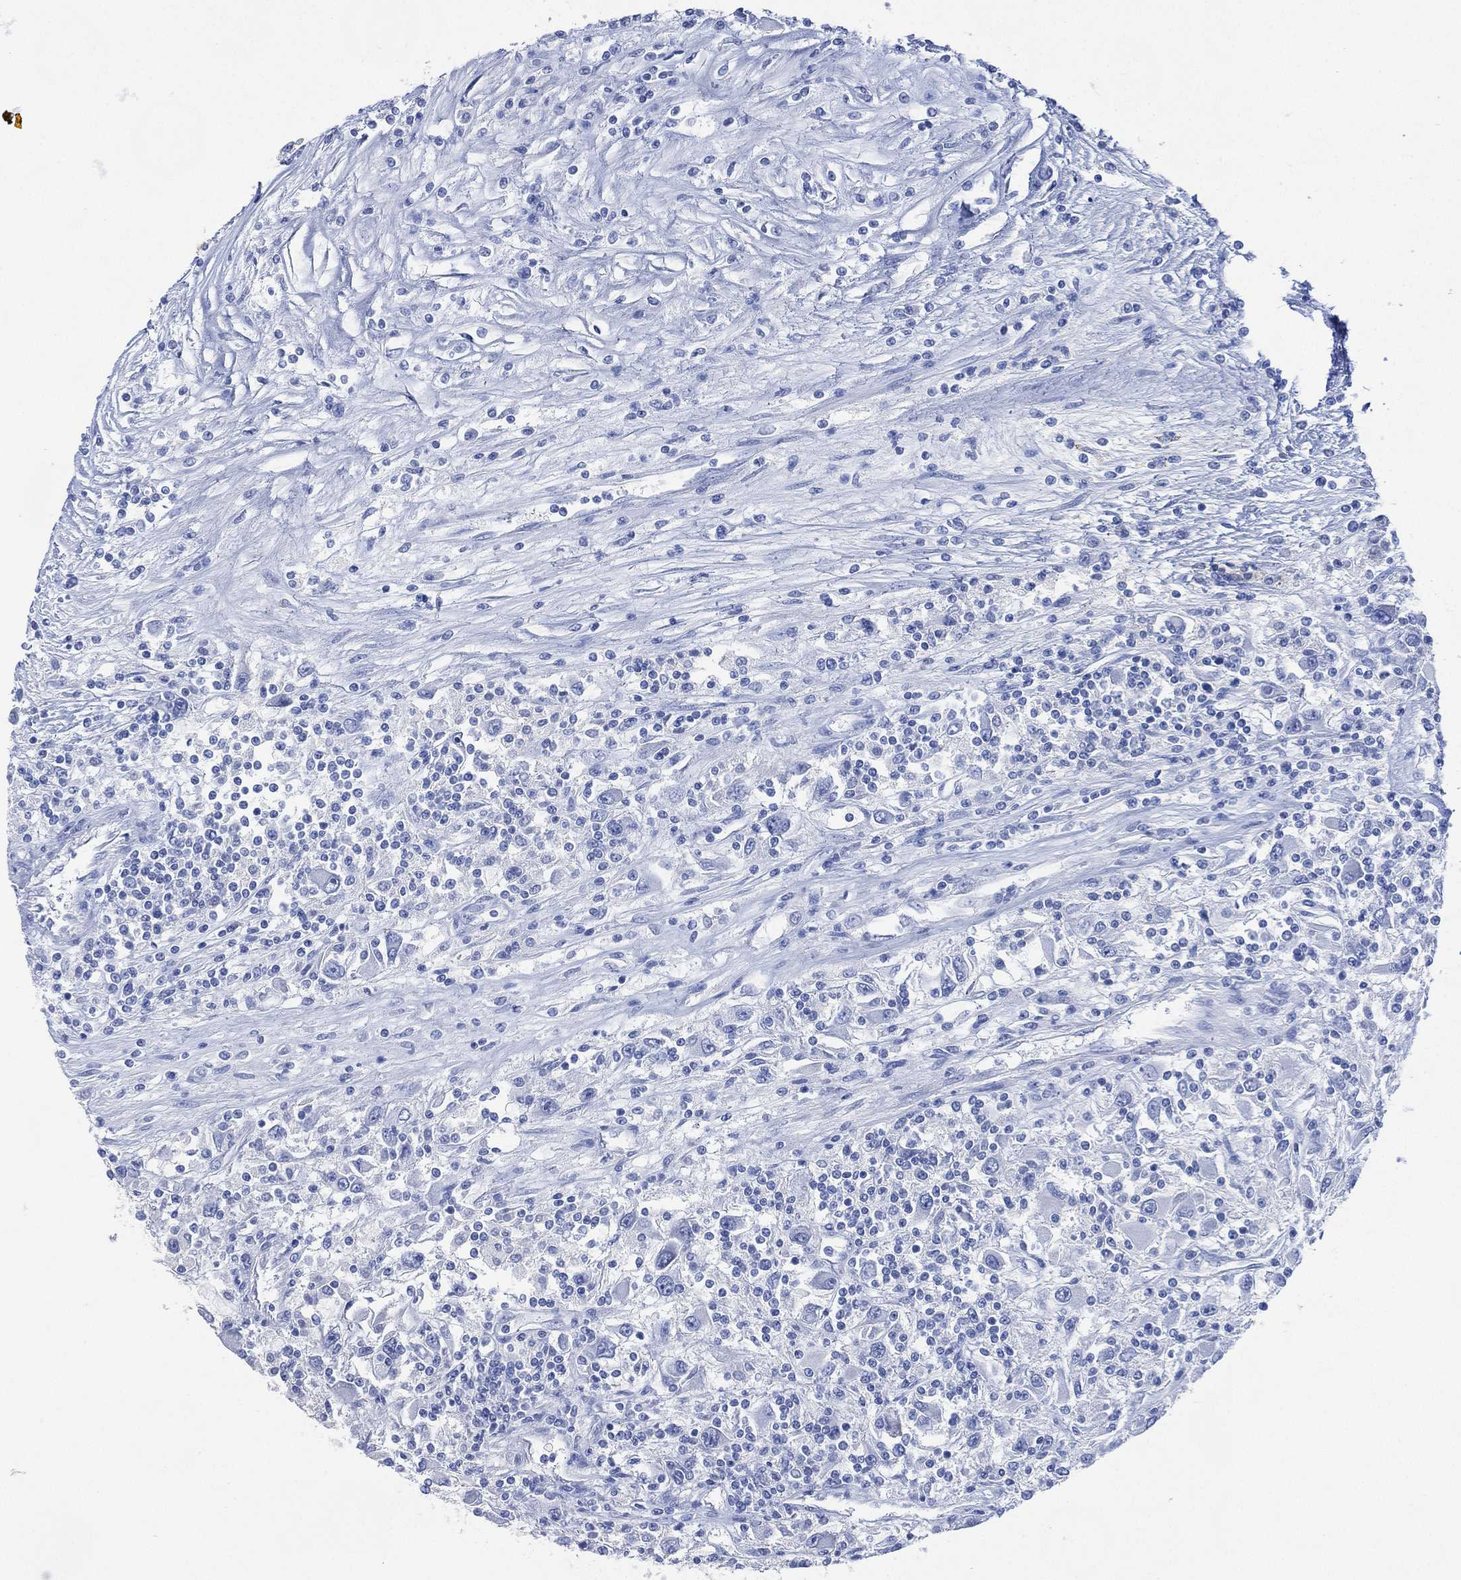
{"staining": {"intensity": "negative", "quantity": "none", "location": "none"}, "tissue": "renal cancer", "cell_type": "Tumor cells", "image_type": "cancer", "snomed": [{"axis": "morphology", "description": "Adenocarcinoma, NOS"}, {"axis": "topography", "description": "Kidney"}], "caption": "High magnification brightfield microscopy of adenocarcinoma (renal) stained with DAB (brown) and counterstained with hematoxylin (blue): tumor cells show no significant staining.", "gene": "FMO1", "patient": {"sex": "female", "age": 67}}